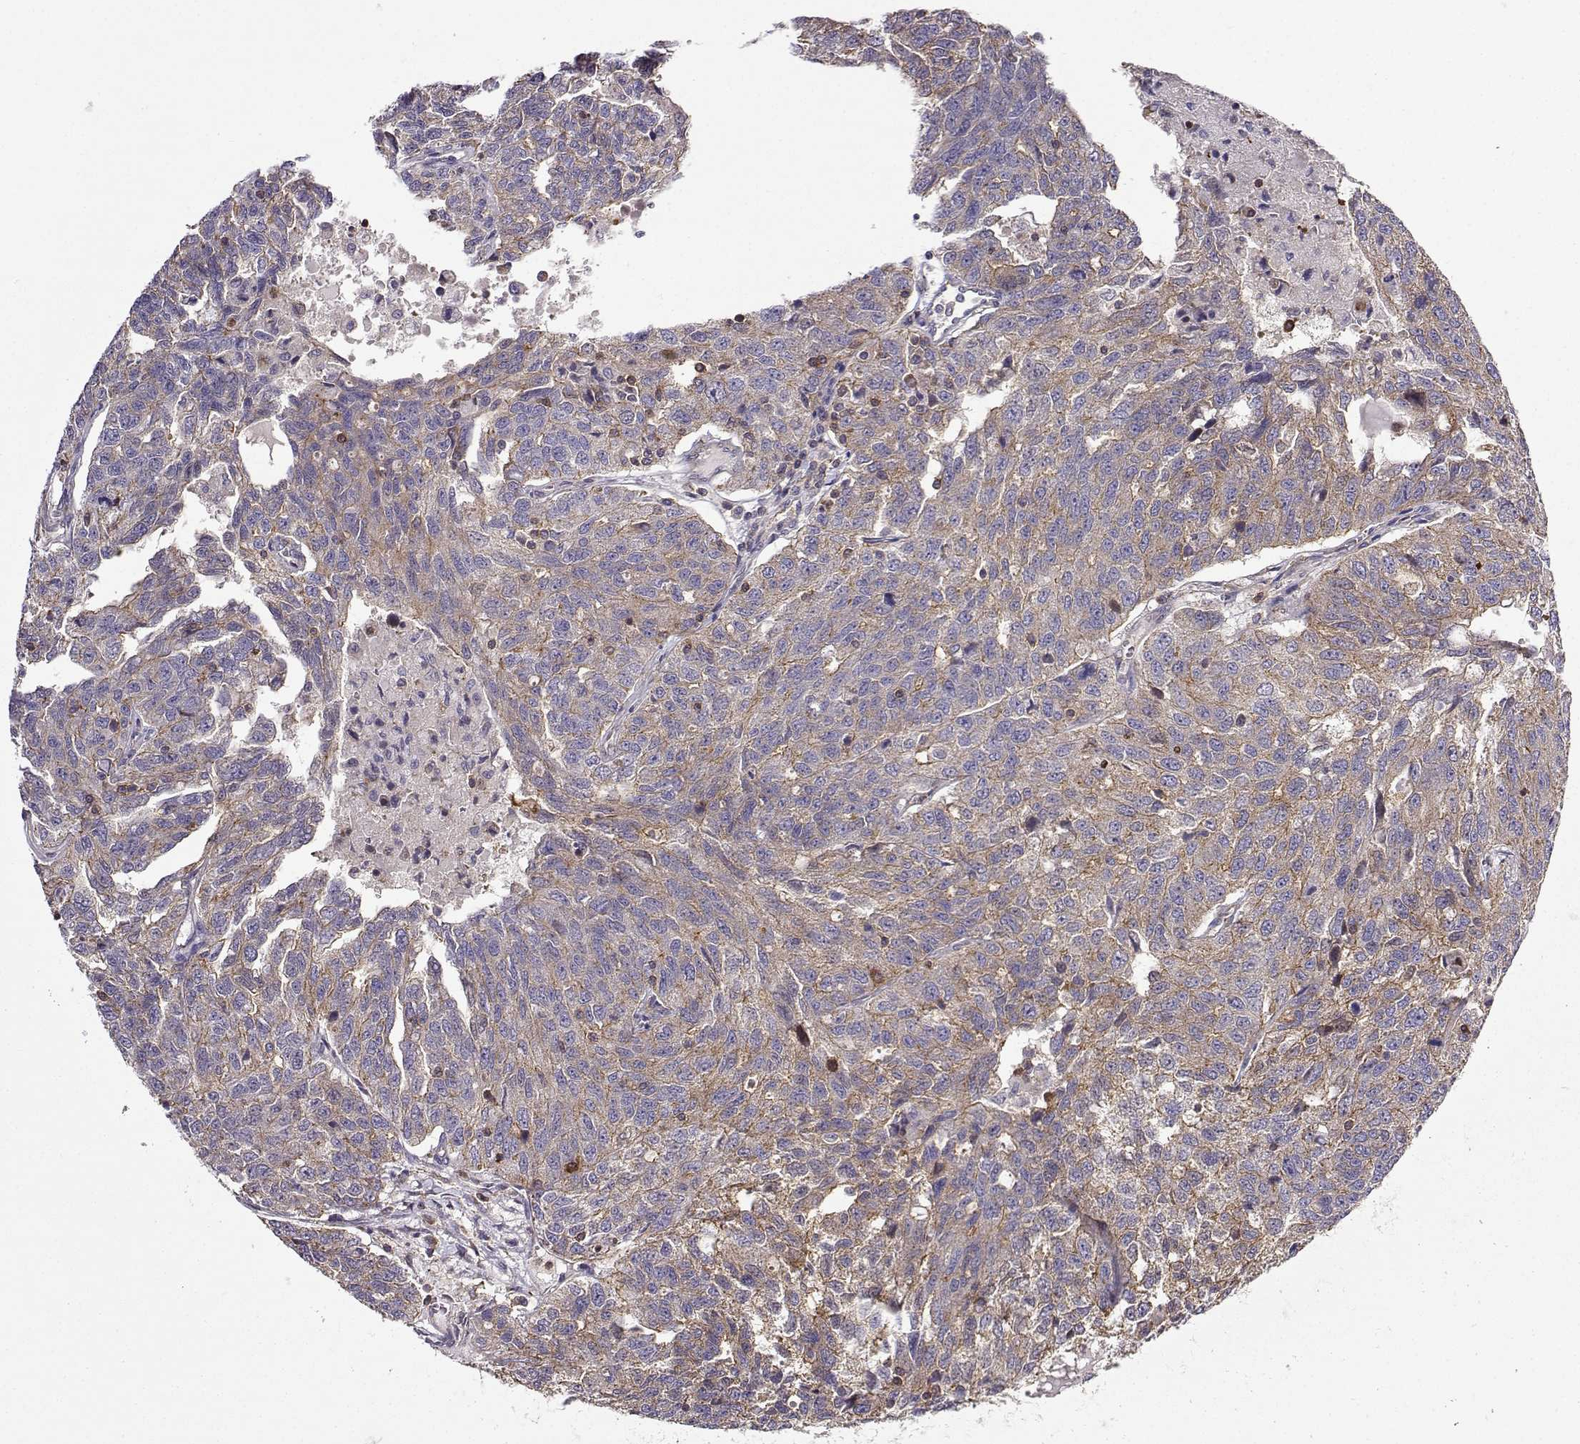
{"staining": {"intensity": "moderate", "quantity": "<25%", "location": "cytoplasmic/membranous"}, "tissue": "ovarian cancer", "cell_type": "Tumor cells", "image_type": "cancer", "snomed": [{"axis": "morphology", "description": "Cystadenocarcinoma, serous, NOS"}, {"axis": "topography", "description": "Ovary"}], "caption": "Moderate cytoplasmic/membranous staining is appreciated in about <25% of tumor cells in ovarian cancer. The protein is shown in brown color, while the nuclei are stained blue.", "gene": "ITGB8", "patient": {"sex": "female", "age": 71}}